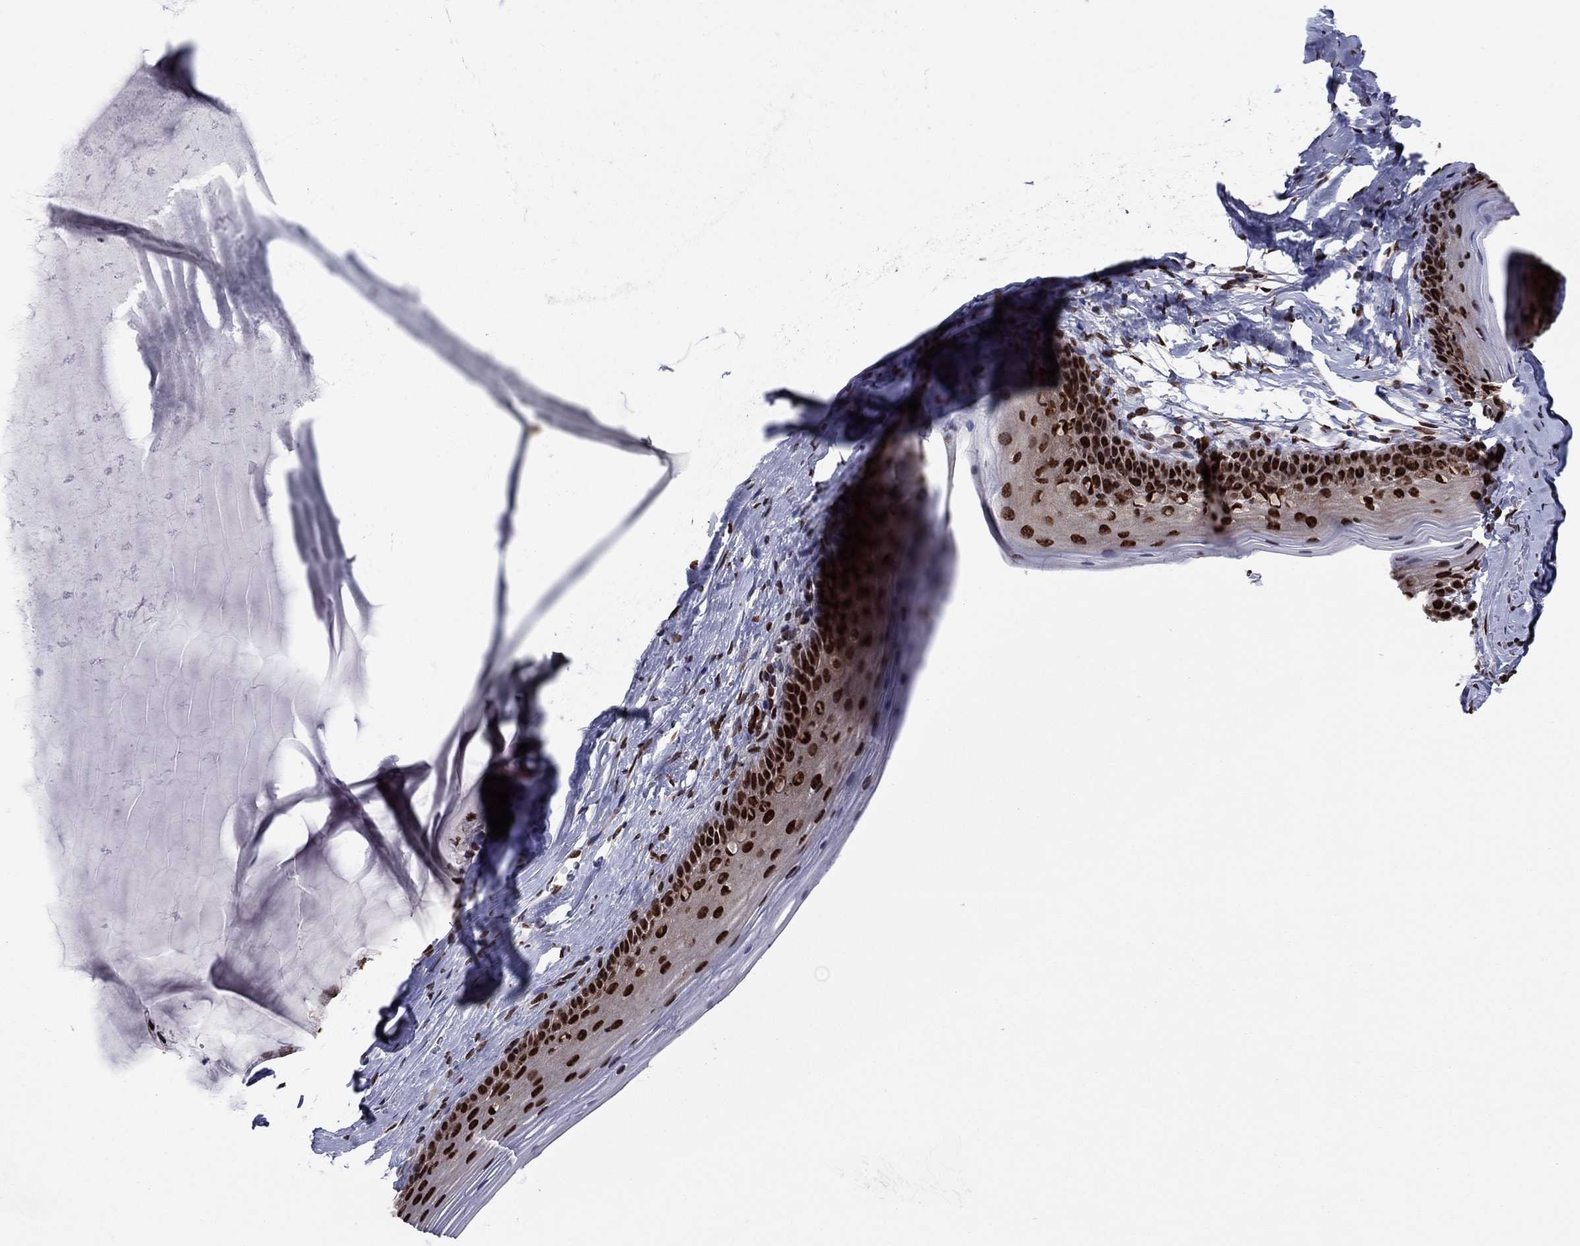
{"staining": {"intensity": "strong", "quantity": ">75%", "location": "nuclear"}, "tissue": "cervix", "cell_type": "Glandular cells", "image_type": "normal", "snomed": [{"axis": "morphology", "description": "Normal tissue, NOS"}, {"axis": "topography", "description": "Cervix"}], "caption": "Protein staining demonstrates strong nuclear positivity in about >75% of glandular cells in benign cervix. (brown staining indicates protein expression, while blue staining denotes nuclei).", "gene": "USP54", "patient": {"sex": "female", "age": 40}}